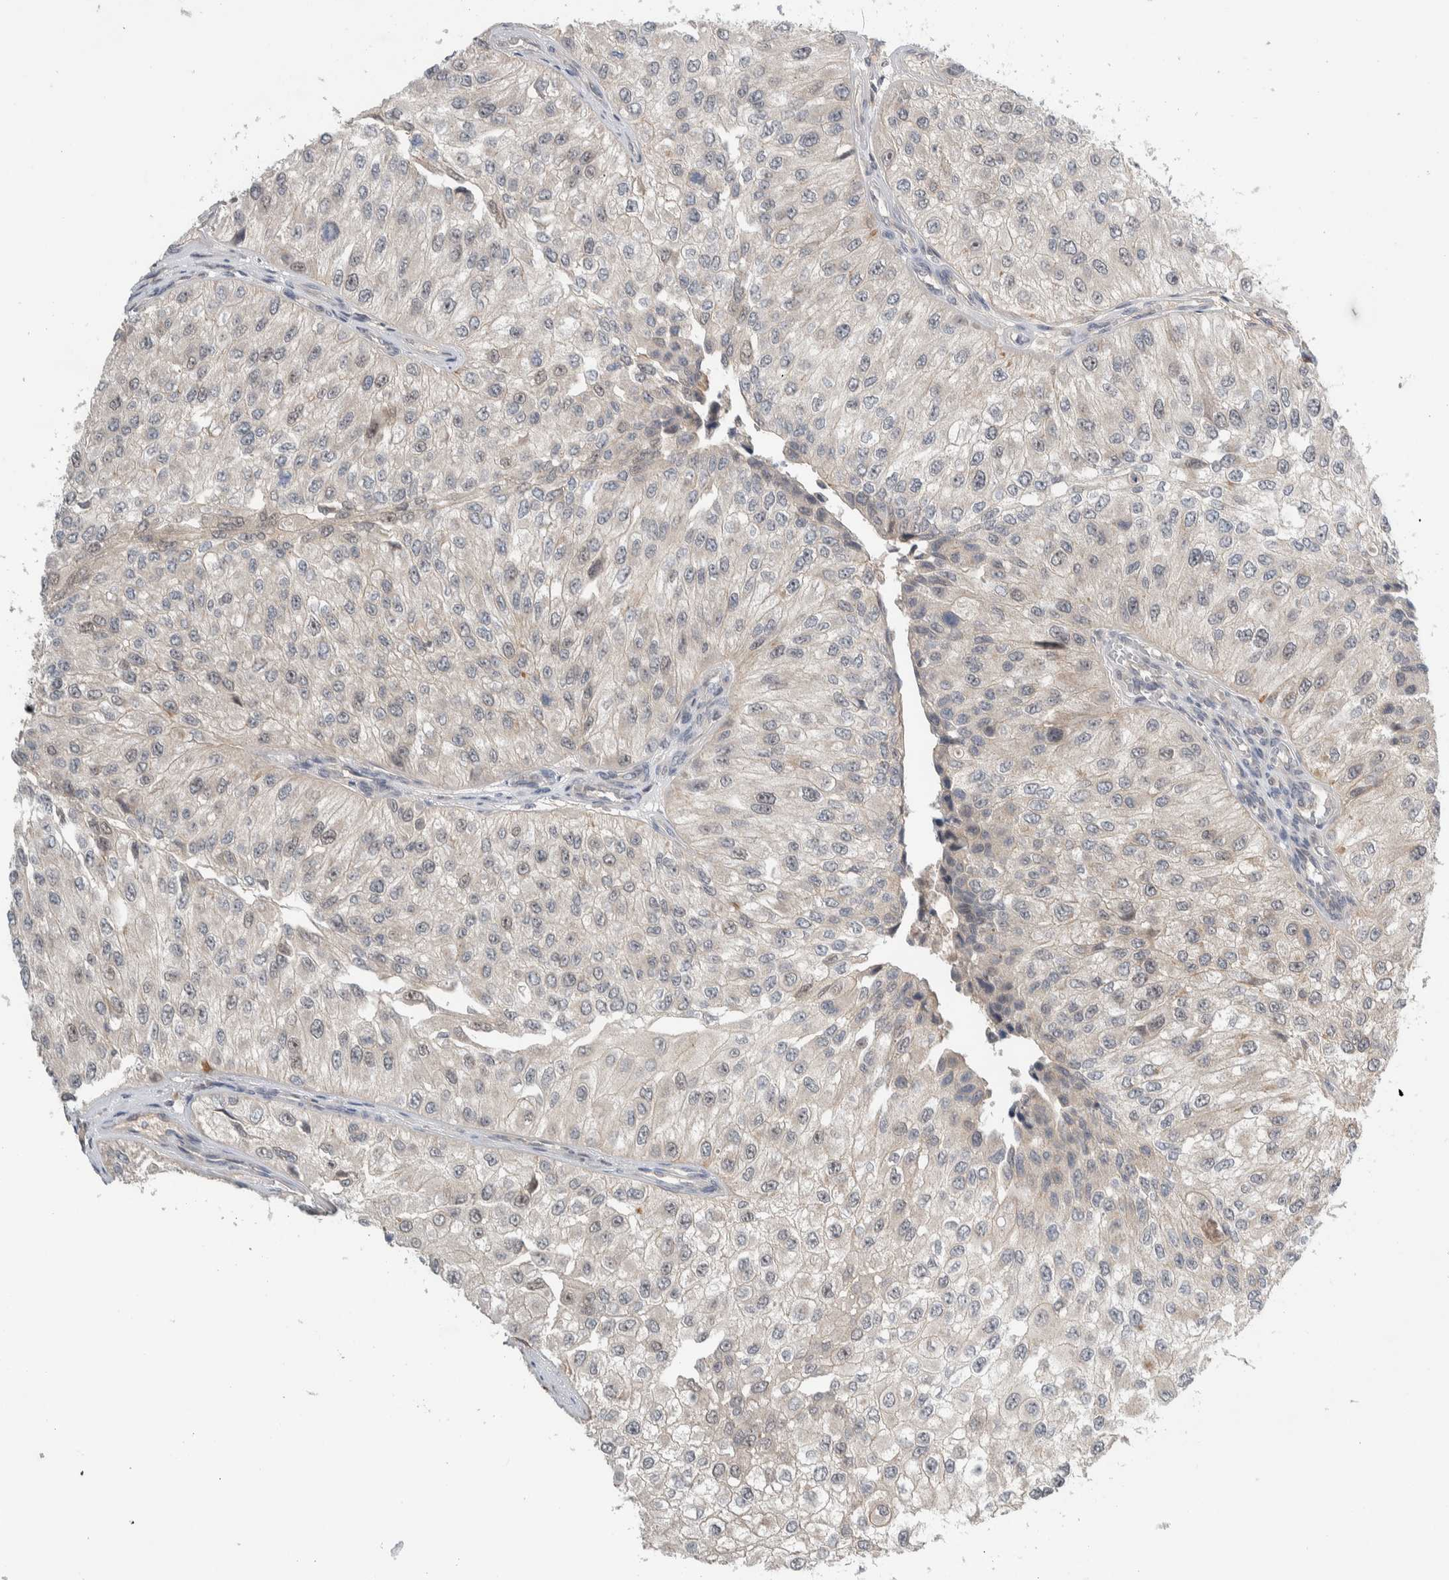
{"staining": {"intensity": "negative", "quantity": "none", "location": "none"}, "tissue": "urothelial cancer", "cell_type": "Tumor cells", "image_type": "cancer", "snomed": [{"axis": "morphology", "description": "Urothelial carcinoma, High grade"}, {"axis": "topography", "description": "Kidney"}, {"axis": "topography", "description": "Urinary bladder"}], "caption": "Immunohistochemistry (IHC) micrograph of urothelial cancer stained for a protein (brown), which shows no expression in tumor cells.", "gene": "MPRIP", "patient": {"sex": "male", "age": 77}}